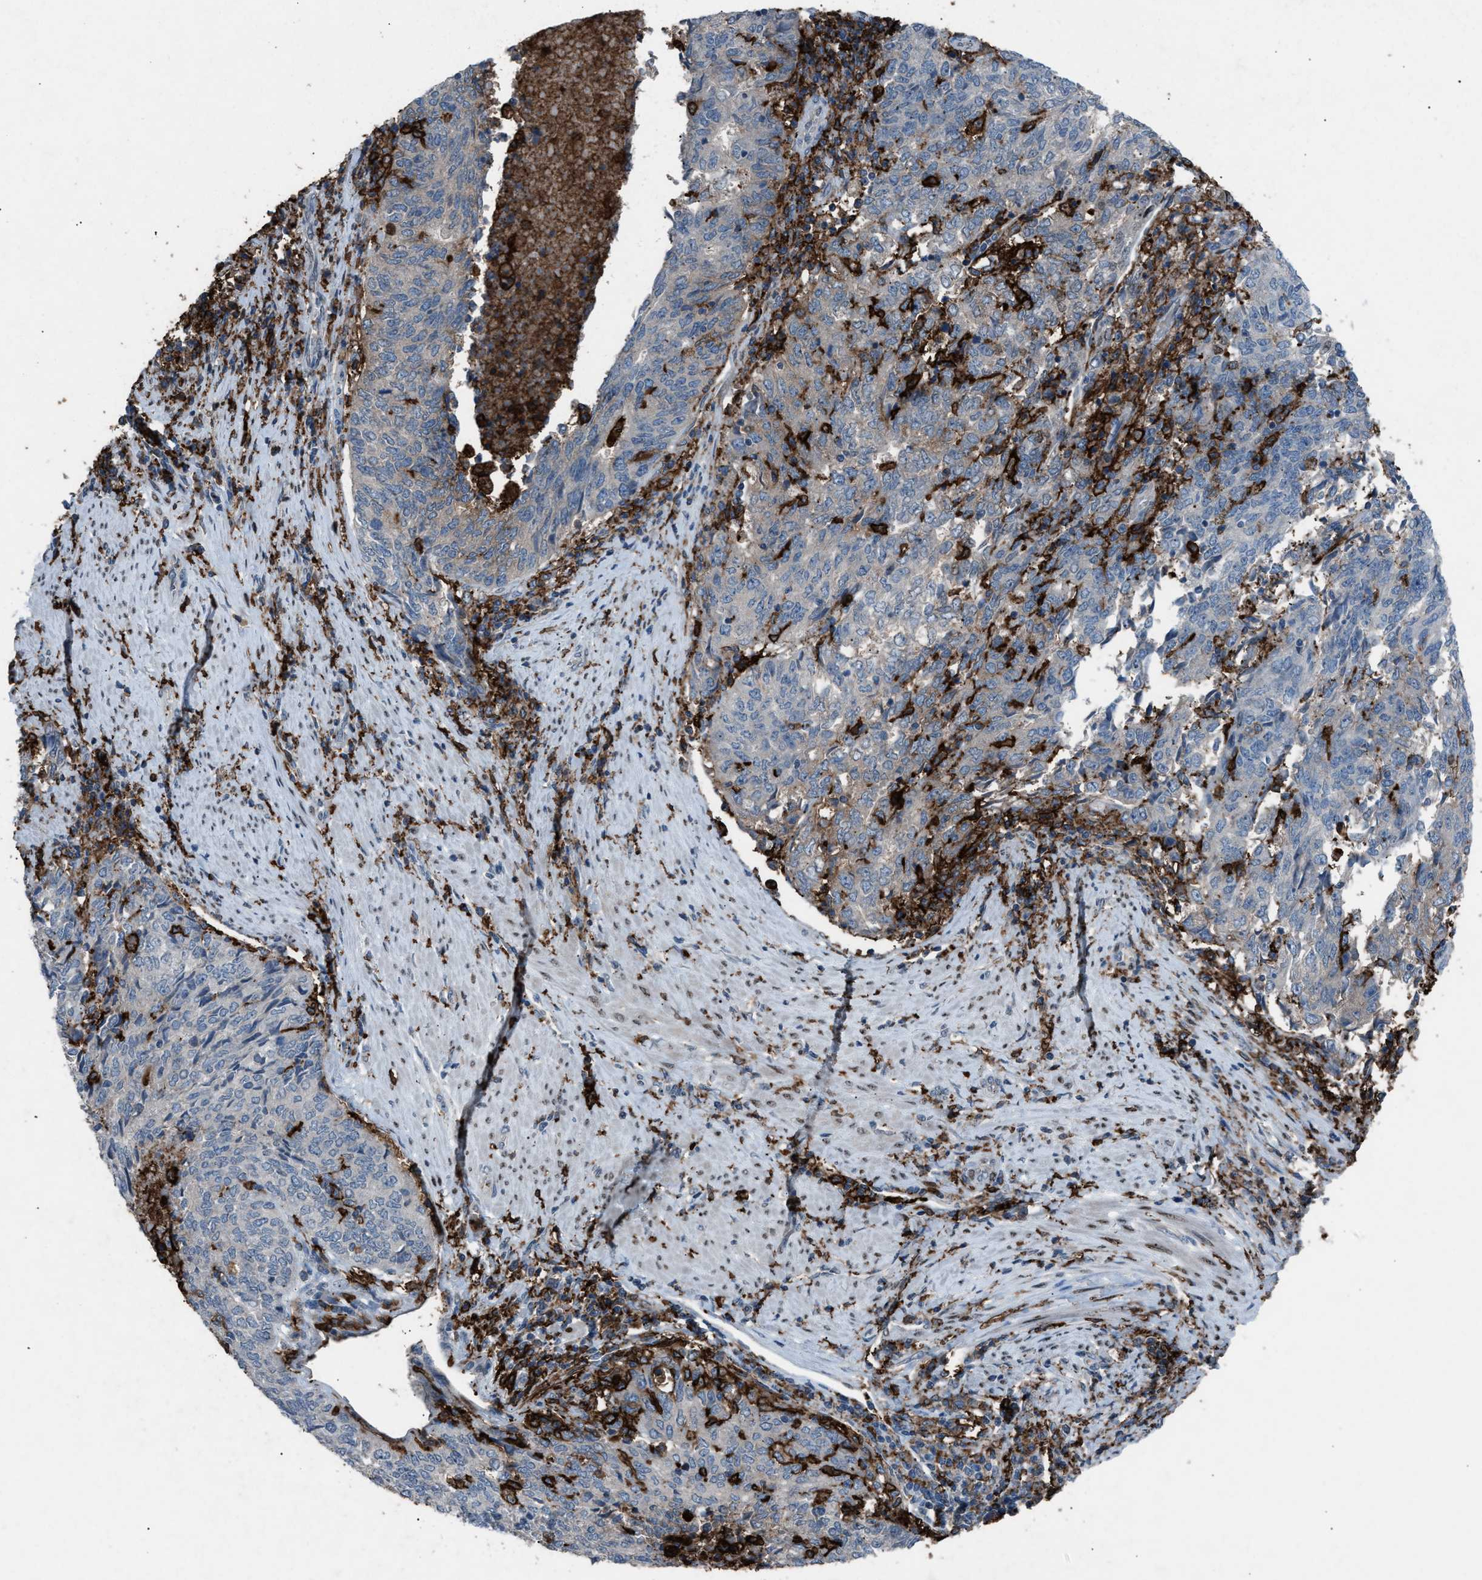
{"staining": {"intensity": "weak", "quantity": "<25%", "location": "cytoplasmic/membranous"}, "tissue": "endometrial cancer", "cell_type": "Tumor cells", "image_type": "cancer", "snomed": [{"axis": "morphology", "description": "Adenocarcinoma, NOS"}, {"axis": "topography", "description": "Endometrium"}], "caption": "Immunohistochemistry histopathology image of endometrial cancer stained for a protein (brown), which shows no positivity in tumor cells.", "gene": "FCER1G", "patient": {"sex": "female", "age": 80}}